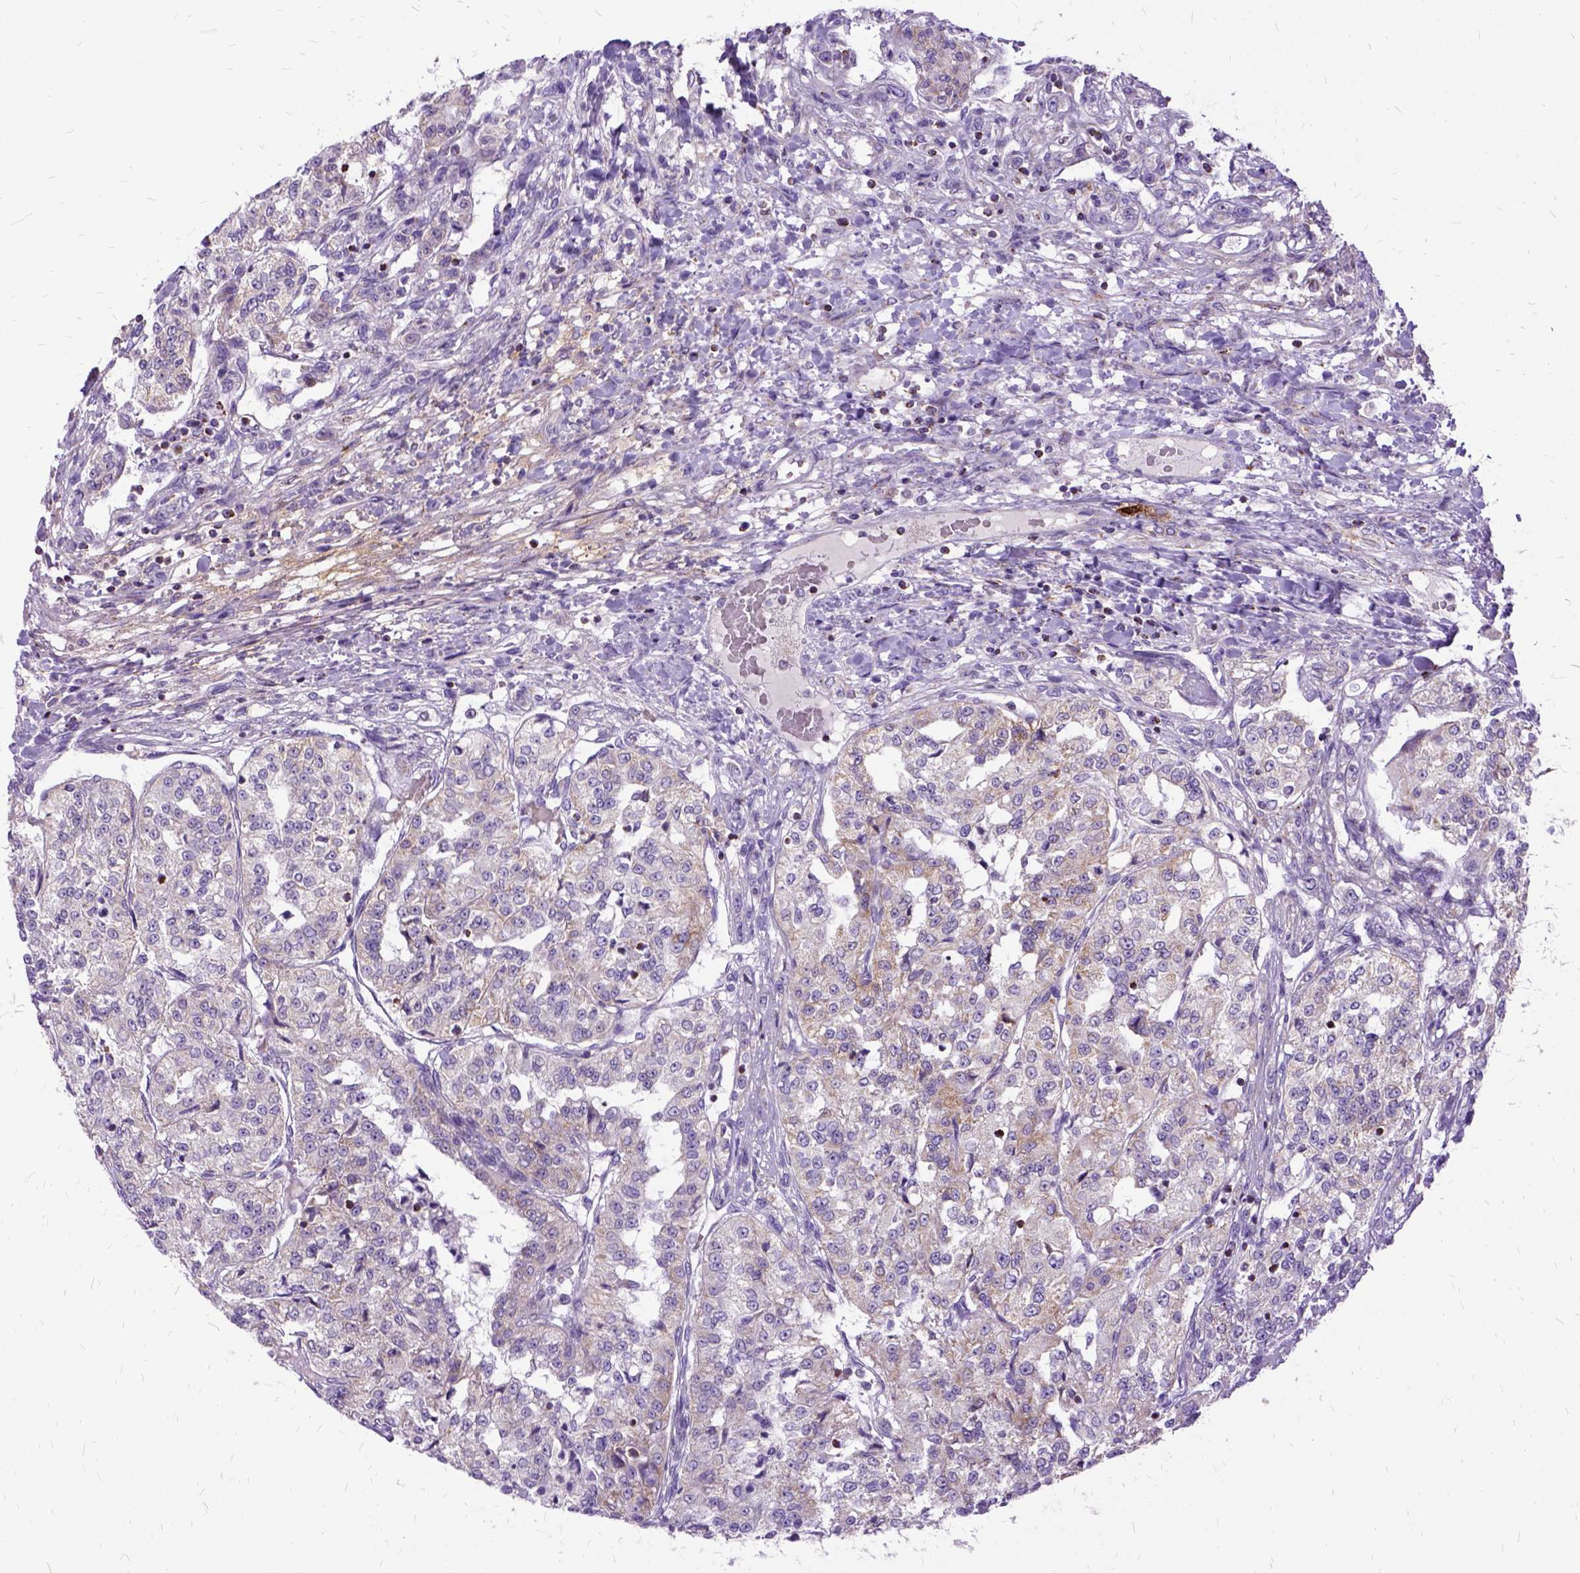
{"staining": {"intensity": "weak", "quantity": "25%-75%", "location": "cytoplasmic/membranous"}, "tissue": "renal cancer", "cell_type": "Tumor cells", "image_type": "cancer", "snomed": [{"axis": "morphology", "description": "Adenocarcinoma, NOS"}, {"axis": "topography", "description": "Kidney"}], "caption": "Renal cancer stained with a protein marker exhibits weak staining in tumor cells.", "gene": "OXCT1", "patient": {"sex": "female", "age": 63}}